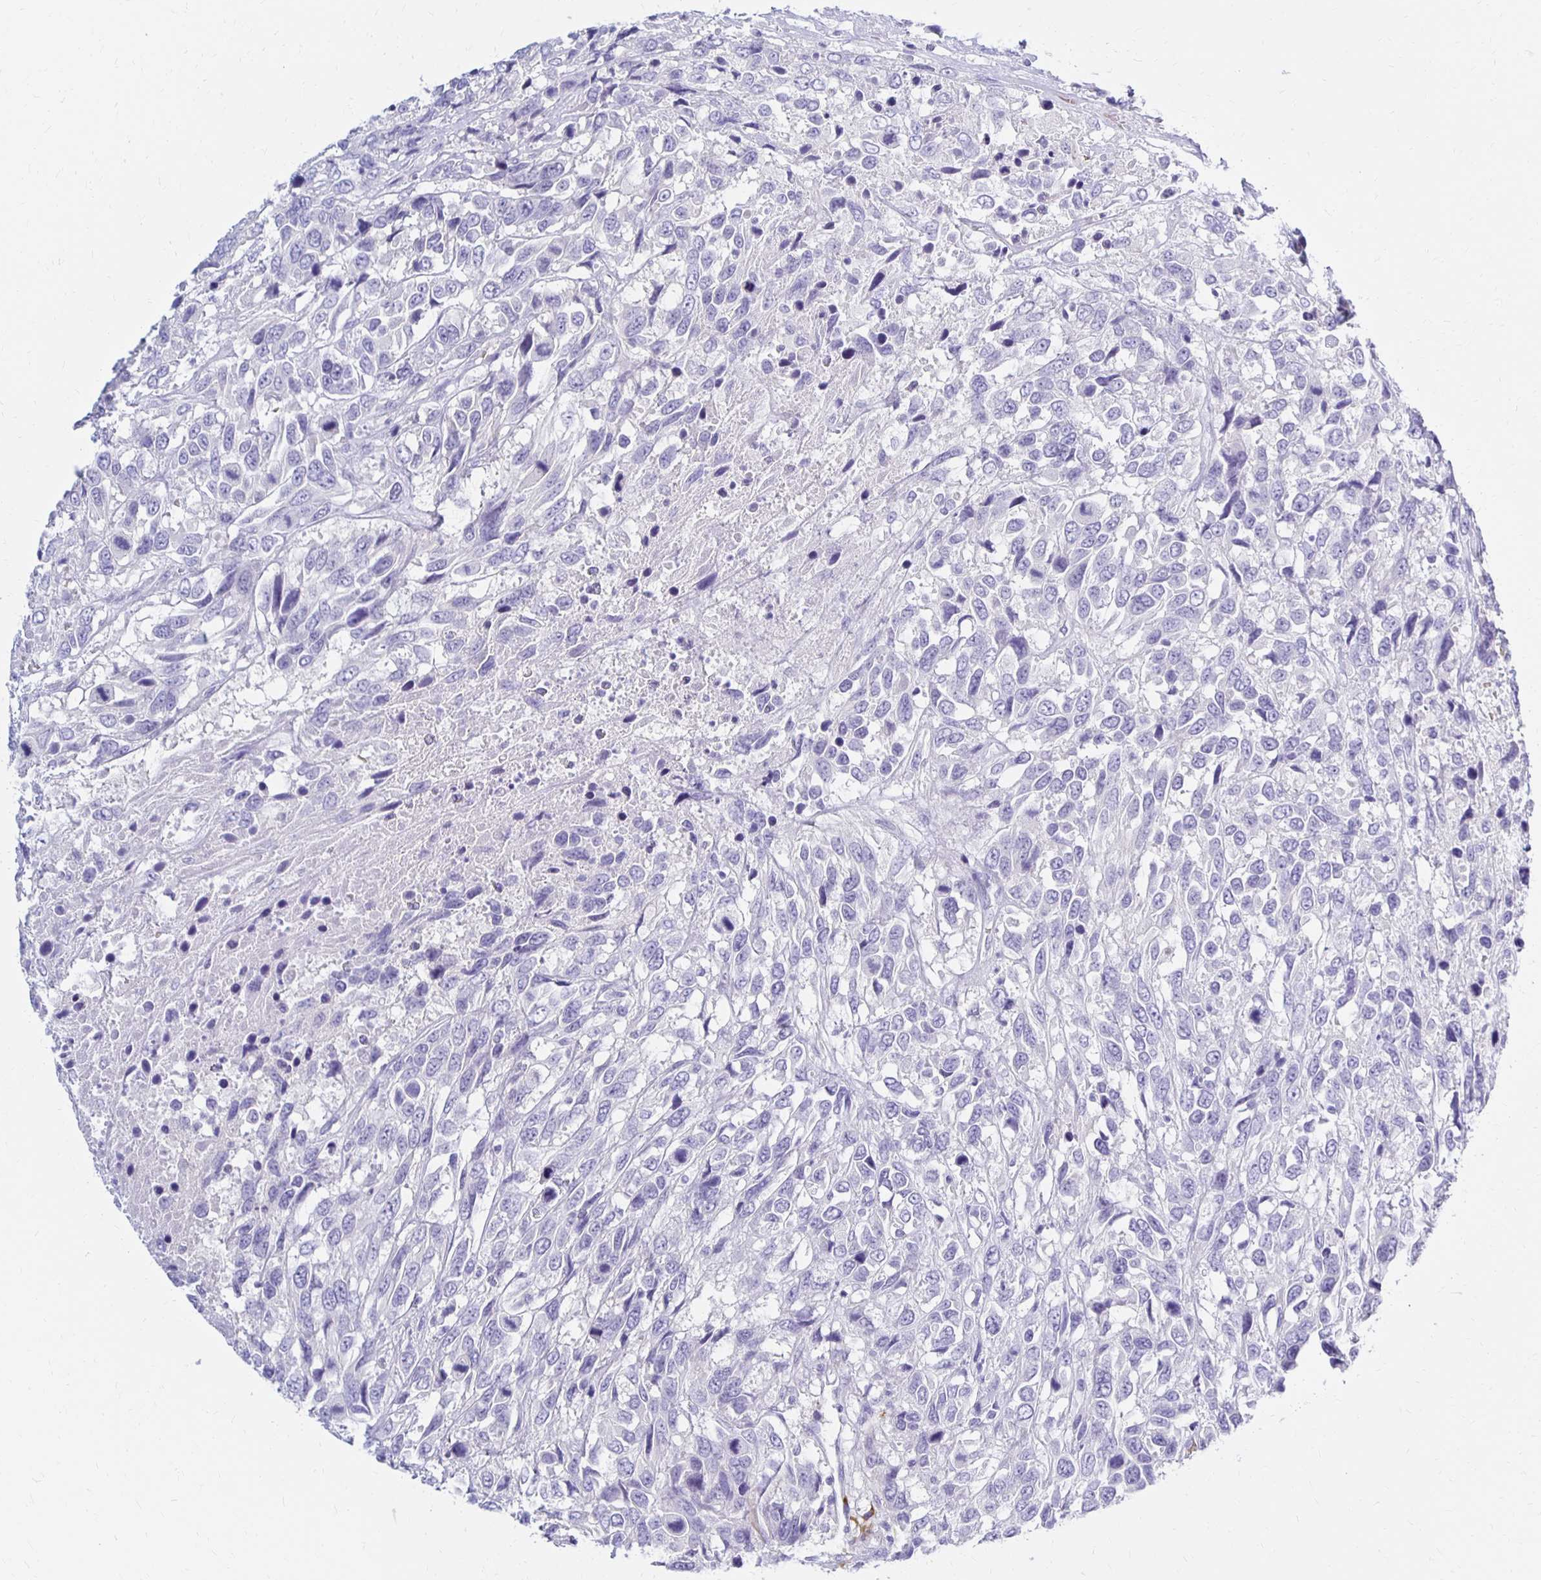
{"staining": {"intensity": "negative", "quantity": "none", "location": "none"}, "tissue": "urothelial cancer", "cell_type": "Tumor cells", "image_type": "cancer", "snomed": [{"axis": "morphology", "description": "Urothelial carcinoma, High grade"}, {"axis": "topography", "description": "Urinary bladder"}], "caption": "High magnification brightfield microscopy of urothelial carcinoma (high-grade) stained with DAB (3,3'-diaminobenzidine) (brown) and counterstained with hematoxylin (blue): tumor cells show no significant staining.", "gene": "FNTB", "patient": {"sex": "female", "age": 70}}